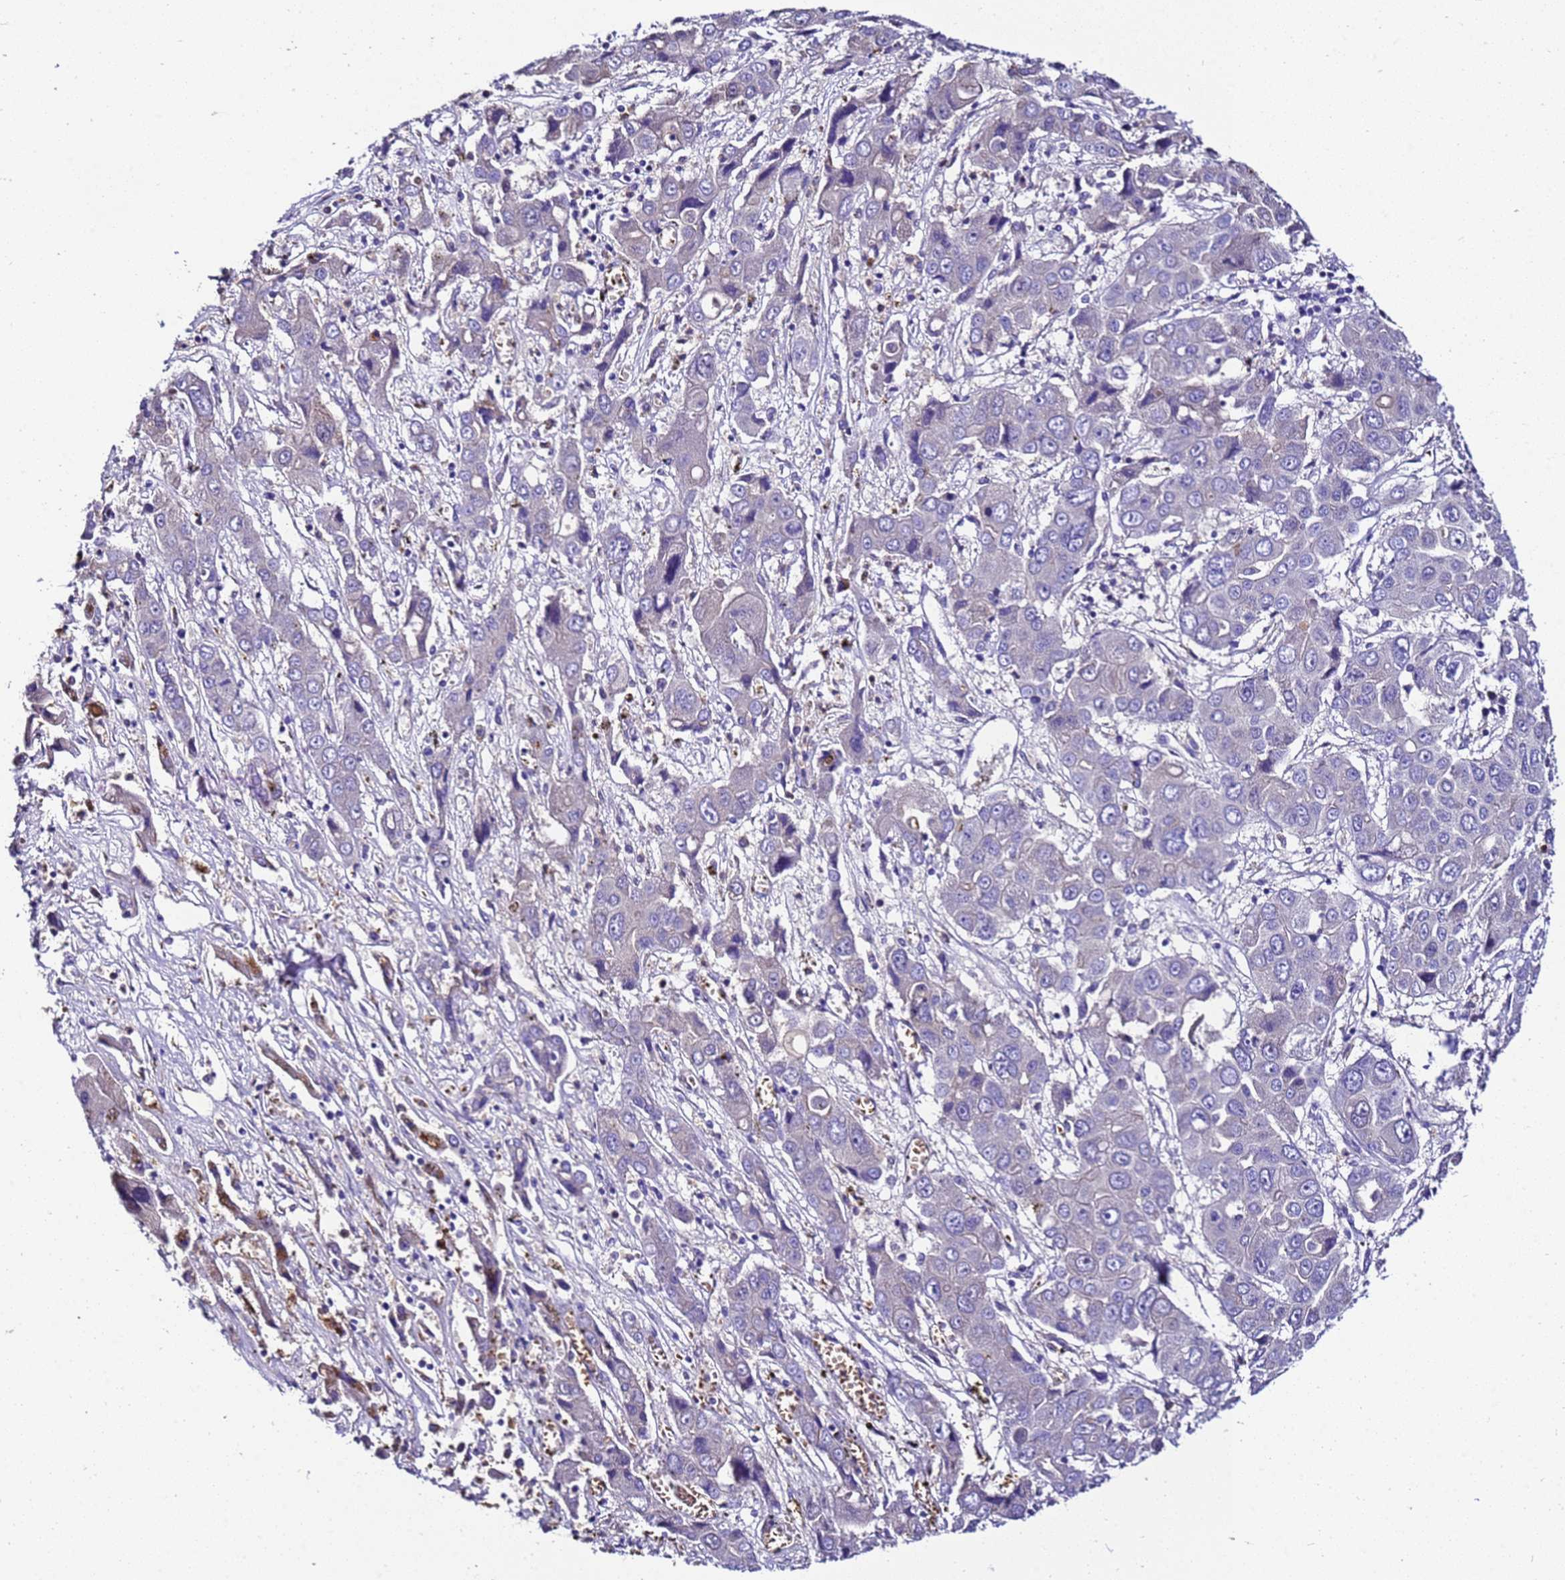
{"staining": {"intensity": "negative", "quantity": "none", "location": "none"}, "tissue": "liver cancer", "cell_type": "Tumor cells", "image_type": "cancer", "snomed": [{"axis": "morphology", "description": "Cholangiocarcinoma"}, {"axis": "topography", "description": "Liver"}], "caption": "Tumor cells show no significant protein positivity in liver cancer (cholangiocarcinoma).", "gene": "UGT2A1", "patient": {"sex": "male", "age": 67}}